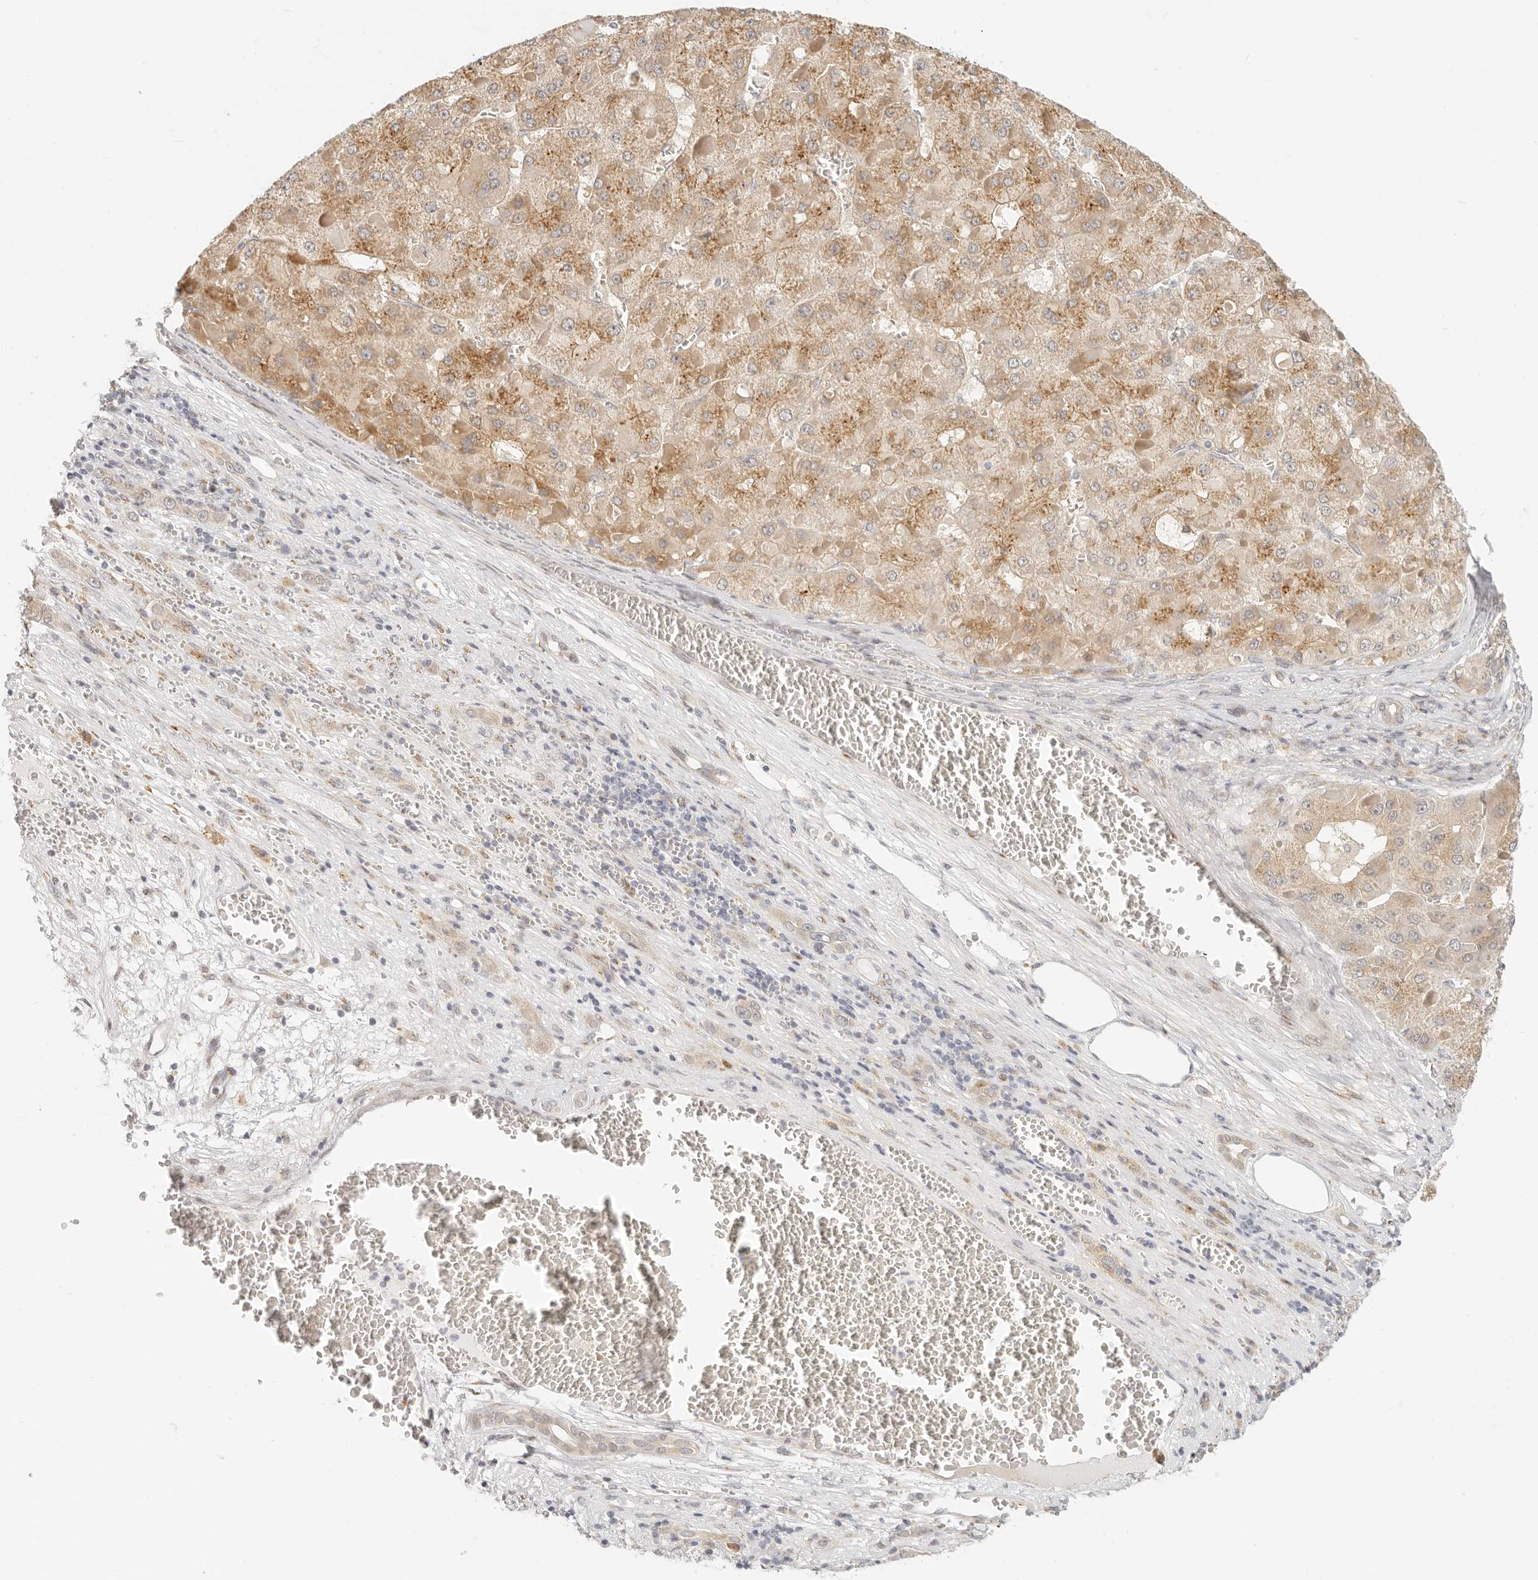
{"staining": {"intensity": "moderate", "quantity": ">75%", "location": "cytoplasmic/membranous"}, "tissue": "liver cancer", "cell_type": "Tumor cells", "image_type": "cancer", "snomed": [{"axis": "morphology", "description": "Carcinoma, Hepatocellular, NOS"}, {"axis": "topography", "description": "Liver"}], "caption": "Brown immunohistochemical staining in liver cancer demonstrates moderate cytoplasmic/membranous staining in approximately >75% of tumor cells.", "gene": "FAM20B", "patient": {"sex": "female", "age": 73}}